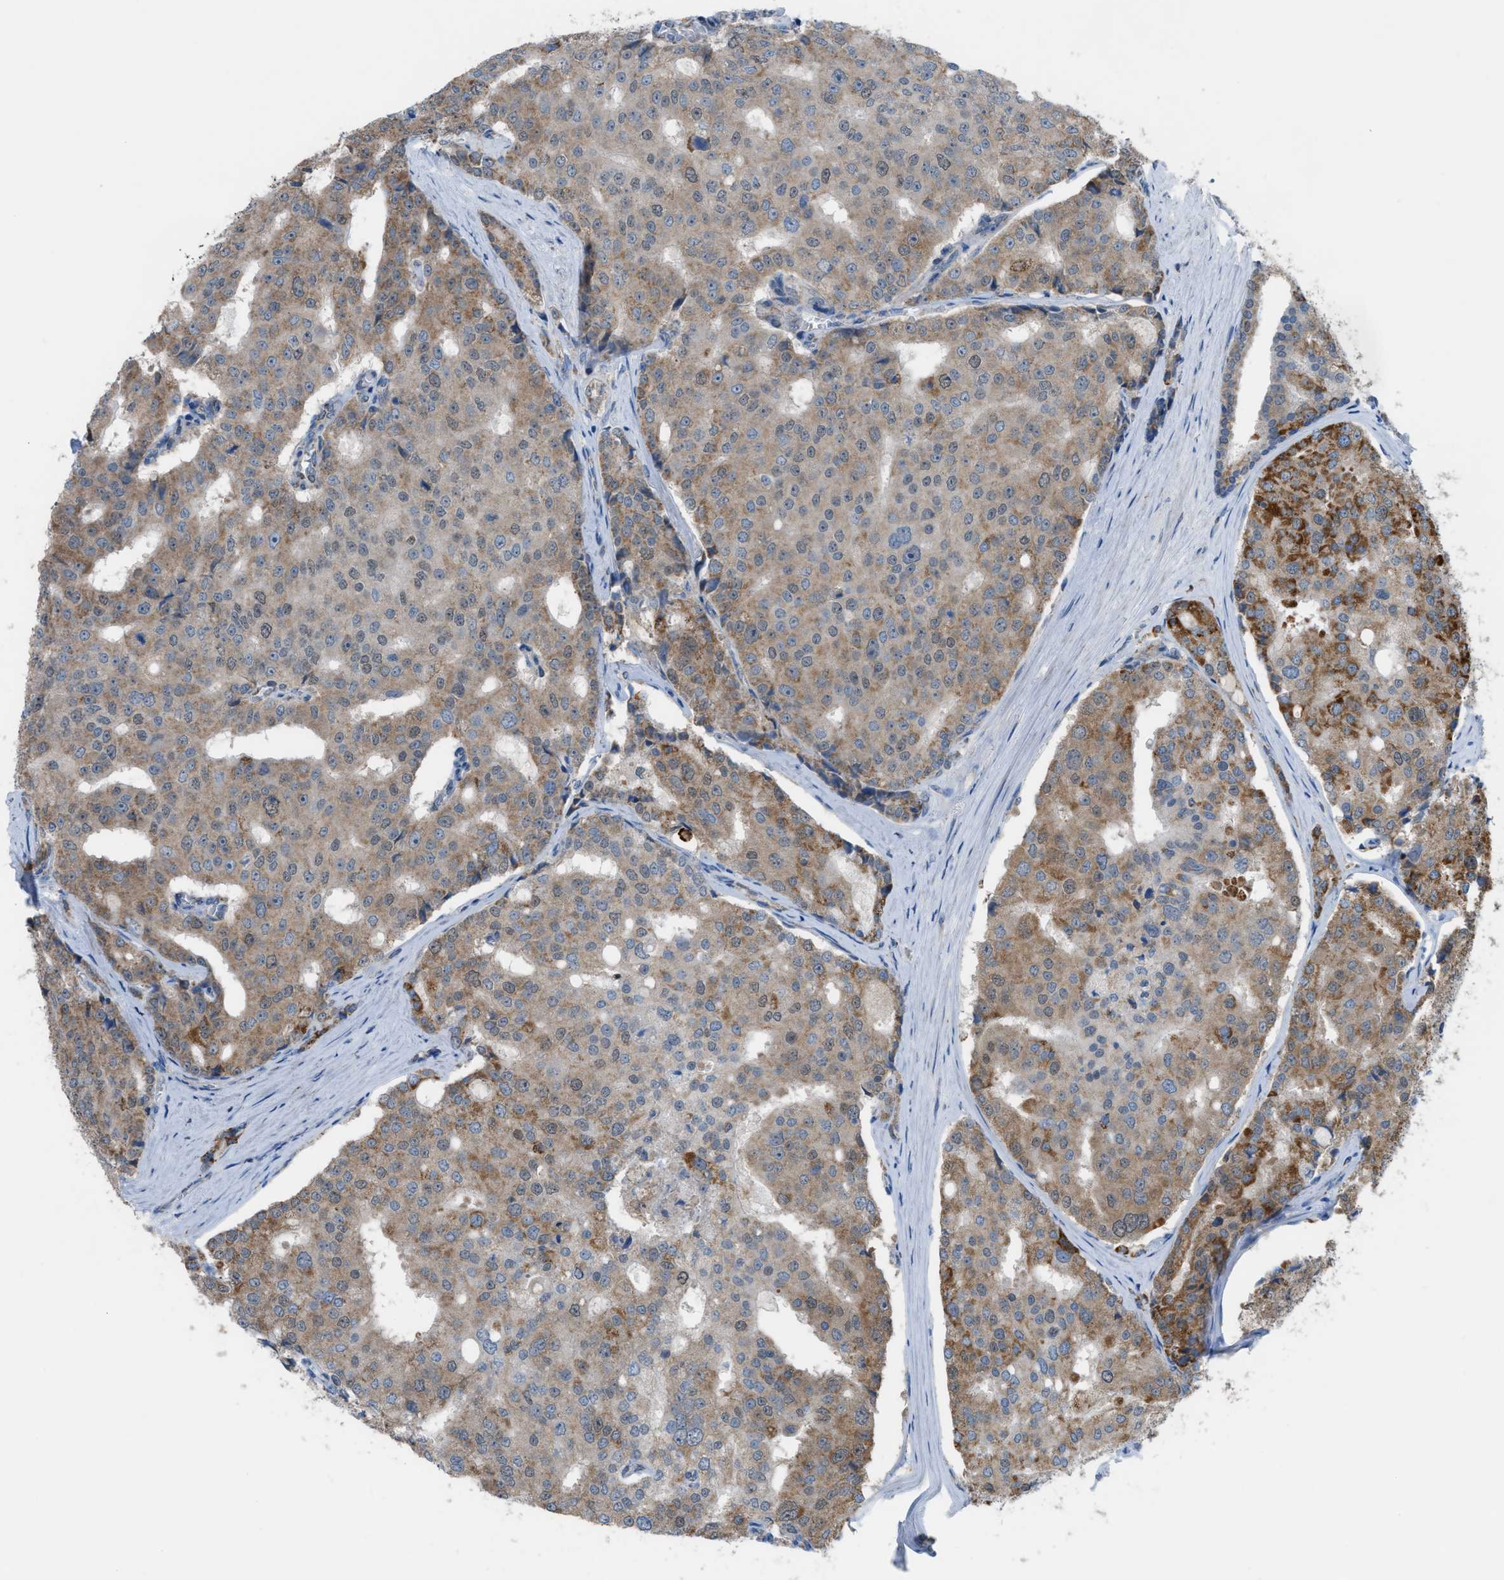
{"staining": {"intensity": "moderate", "quantity": ">75%", "location": "cytoplasmic/membranous"}, "tissue": "prostate cancer", "cell_type": "Tumor cells", "image_type": "cancer", "snomed": [{"axis": "morphology", "description": "Adenocarcinoma, High grade"}, {"axis": "topography", "description": "Prostate"}], "caption": "IHC (DAB (3,3'-diaminobenzidine)) staining of adenocarcinoma (high-grade) (prostate) shows moderate cytoplasmic/membranous protein staining in about >75% of tumor cells.", "gene": "SRM", "patient": {"sex": "male", "age": 50}}